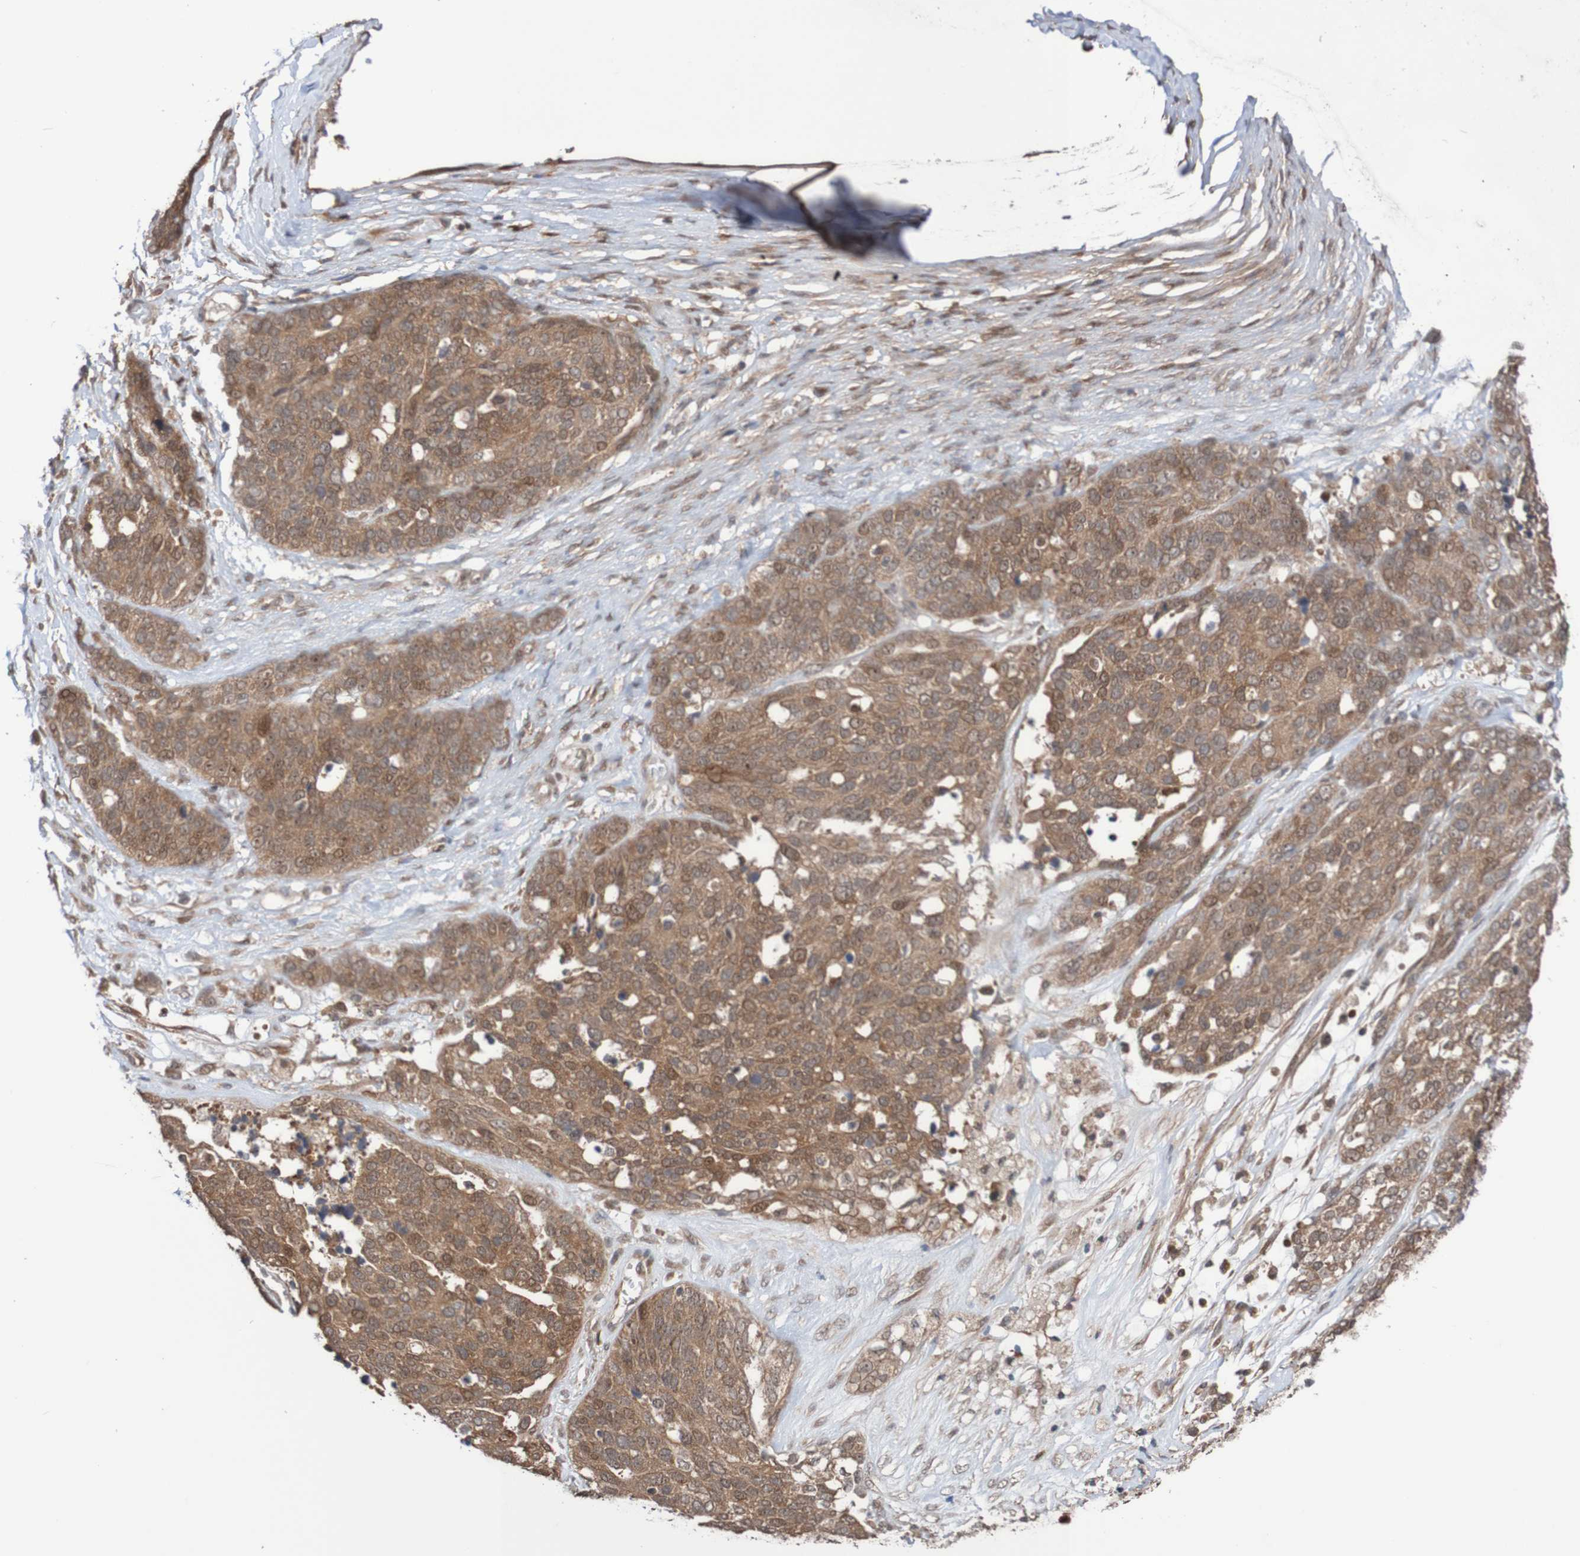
{"staining": {"intensity": "moderate", "quantity": ">75%", "location": "cytoplasmic/membranous,nuclear"}, "tissue": "ovarian cancer", "cell_type": "Tumor cells", "image_type": "cancer", "snomed": [{"axis": "morphology", "description": "Cystadenocarcinoma, serous, NOS"}, {"axis": "topography", "description": "Ovary"}], "caption": "Ovarian cancer was stained to show a protein in brown. There is medium levels of moderate cytoplasmic/membranous and nuclear expression in approximately >75% of tumor cells.", "gene": "PHPT1", "patient": {"sex": "female", "age": 44}}